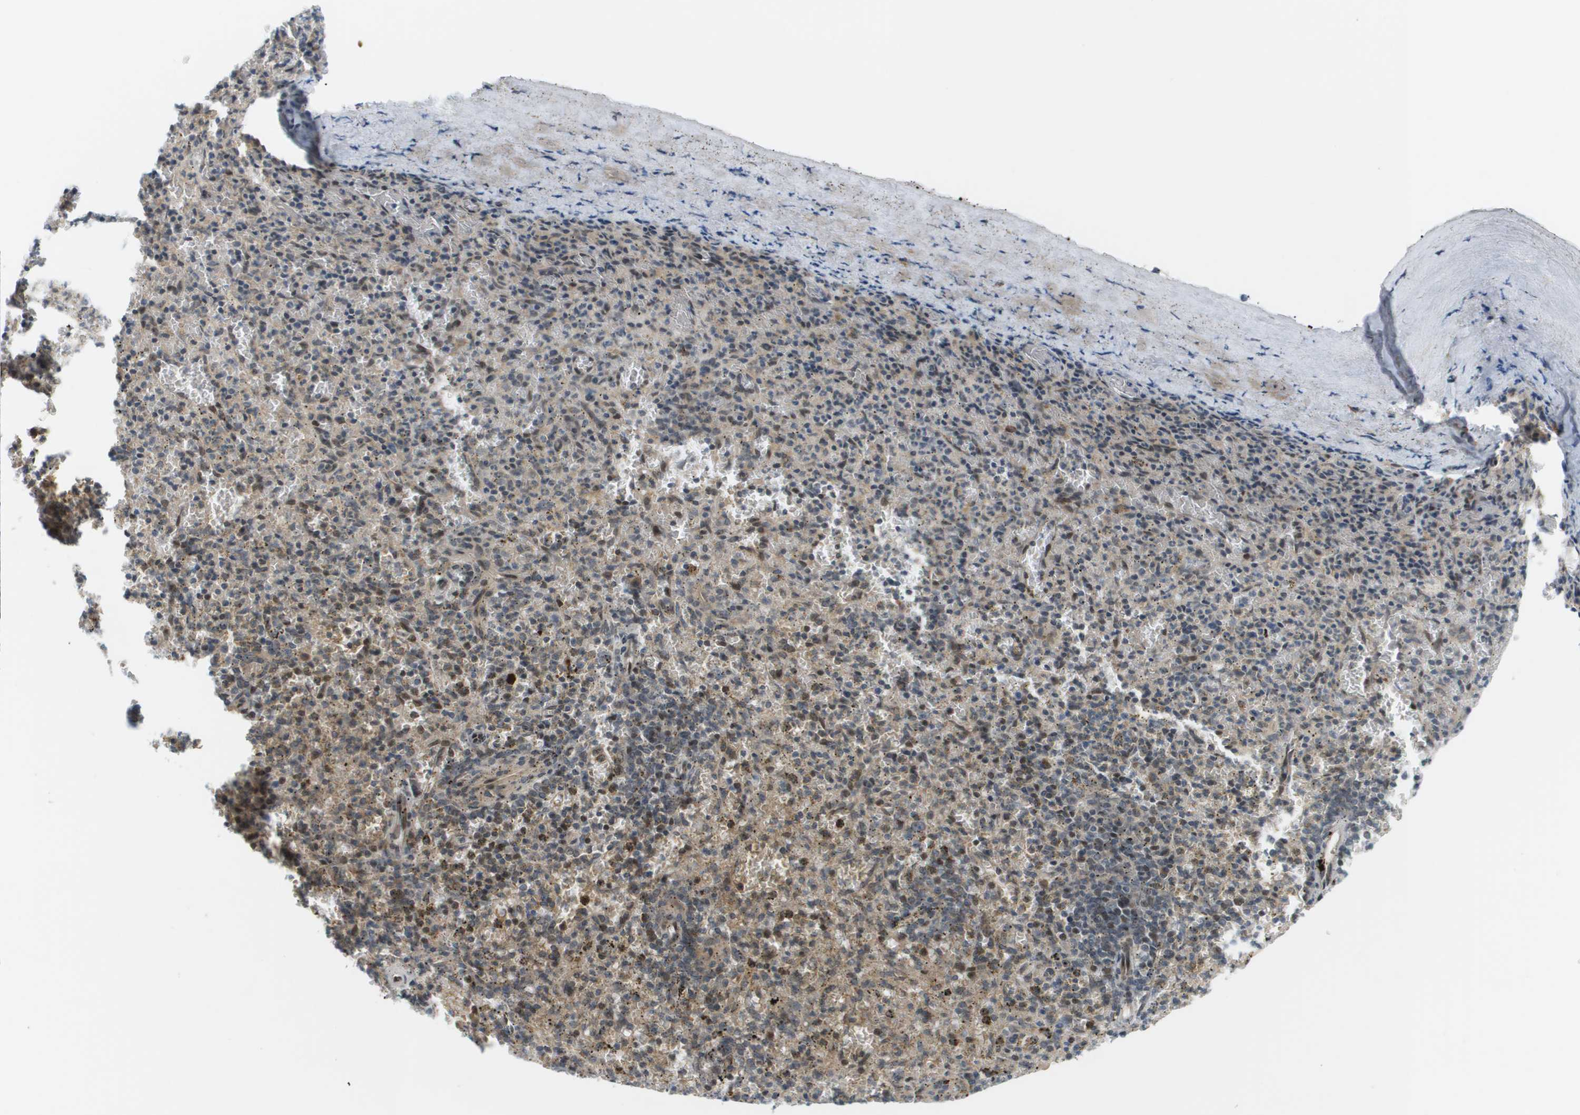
{"staining": {"intensity": "moderate", "quantity": "<25%", "location": "nuclear"}, "tissue": "spleen", "cell_type": "Cells in red pulp", "image_type": "normal", "snomed": [{"axis": "morphology", "description": "Normal tissue, NOS"}, {"axis": "topography", "description": "Spleen"}], "caption": "Spleen was stained to show a protein in brown. There is low levels of moderate nuclear staining in about <25% of cells in red pulp.", "gene": "CACNB4", "patient": {"sex": "male", "age": 72}}